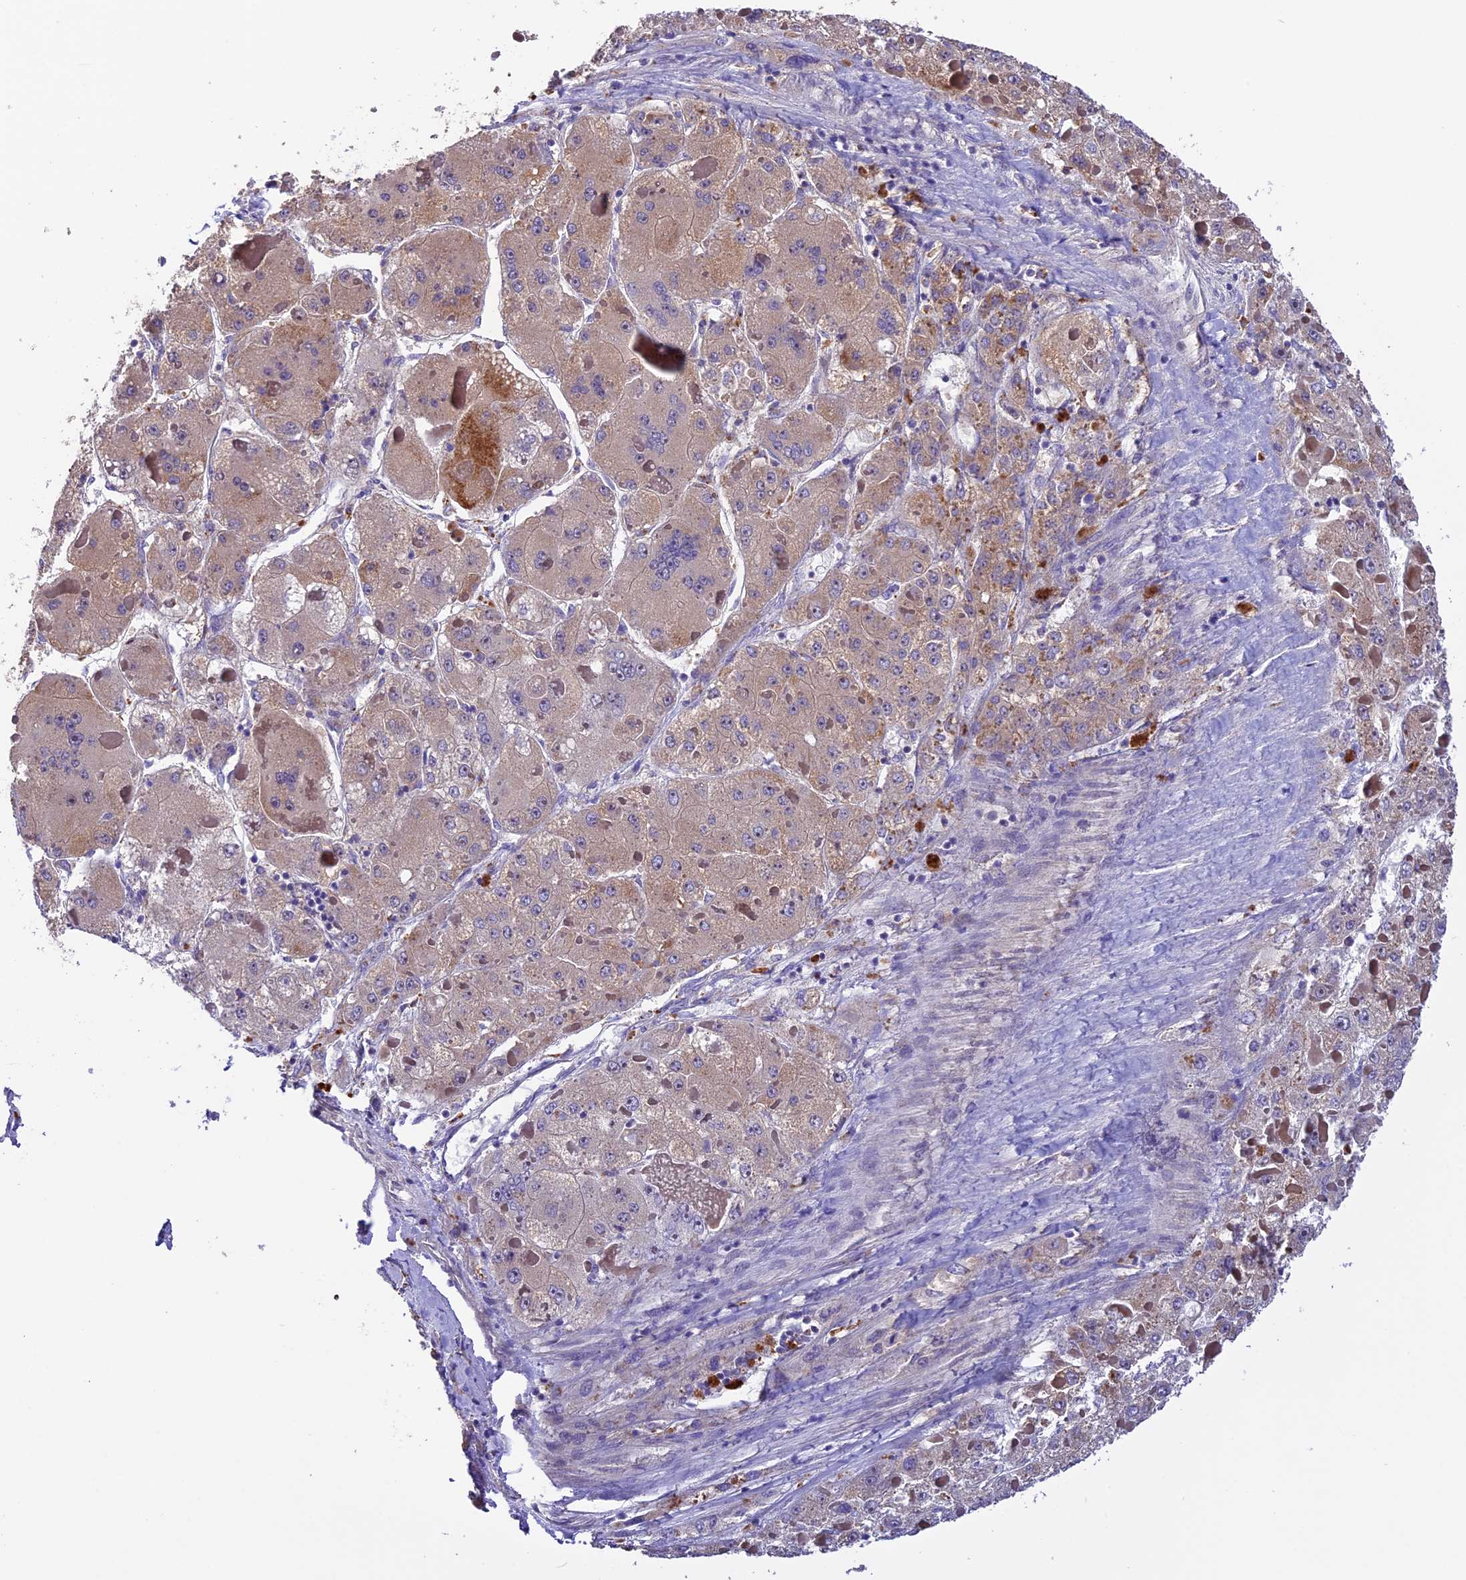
{"staining": {"intensity": "weak", "quantity": "25%-75%", "location": "cytoplasmic/membranous"}, "tissue": "liver cancer", "cell_type": "Tumor cells", "image_type": "cancer", "snomed": [{"axis": "morphology", "description": "Carcinoma, Hepatocellular, NOS"}, {"axis": "topography", "description": "Liver"}], "caption": "A low amount of weak cytoplasmic/membranous positivity is identified in about 25%-75% of tumor cells in liver cancer (hepatocellular carcinoma) tissue.", "gene": "METTL22", "patient": {"sex": "female", "age": 73}}